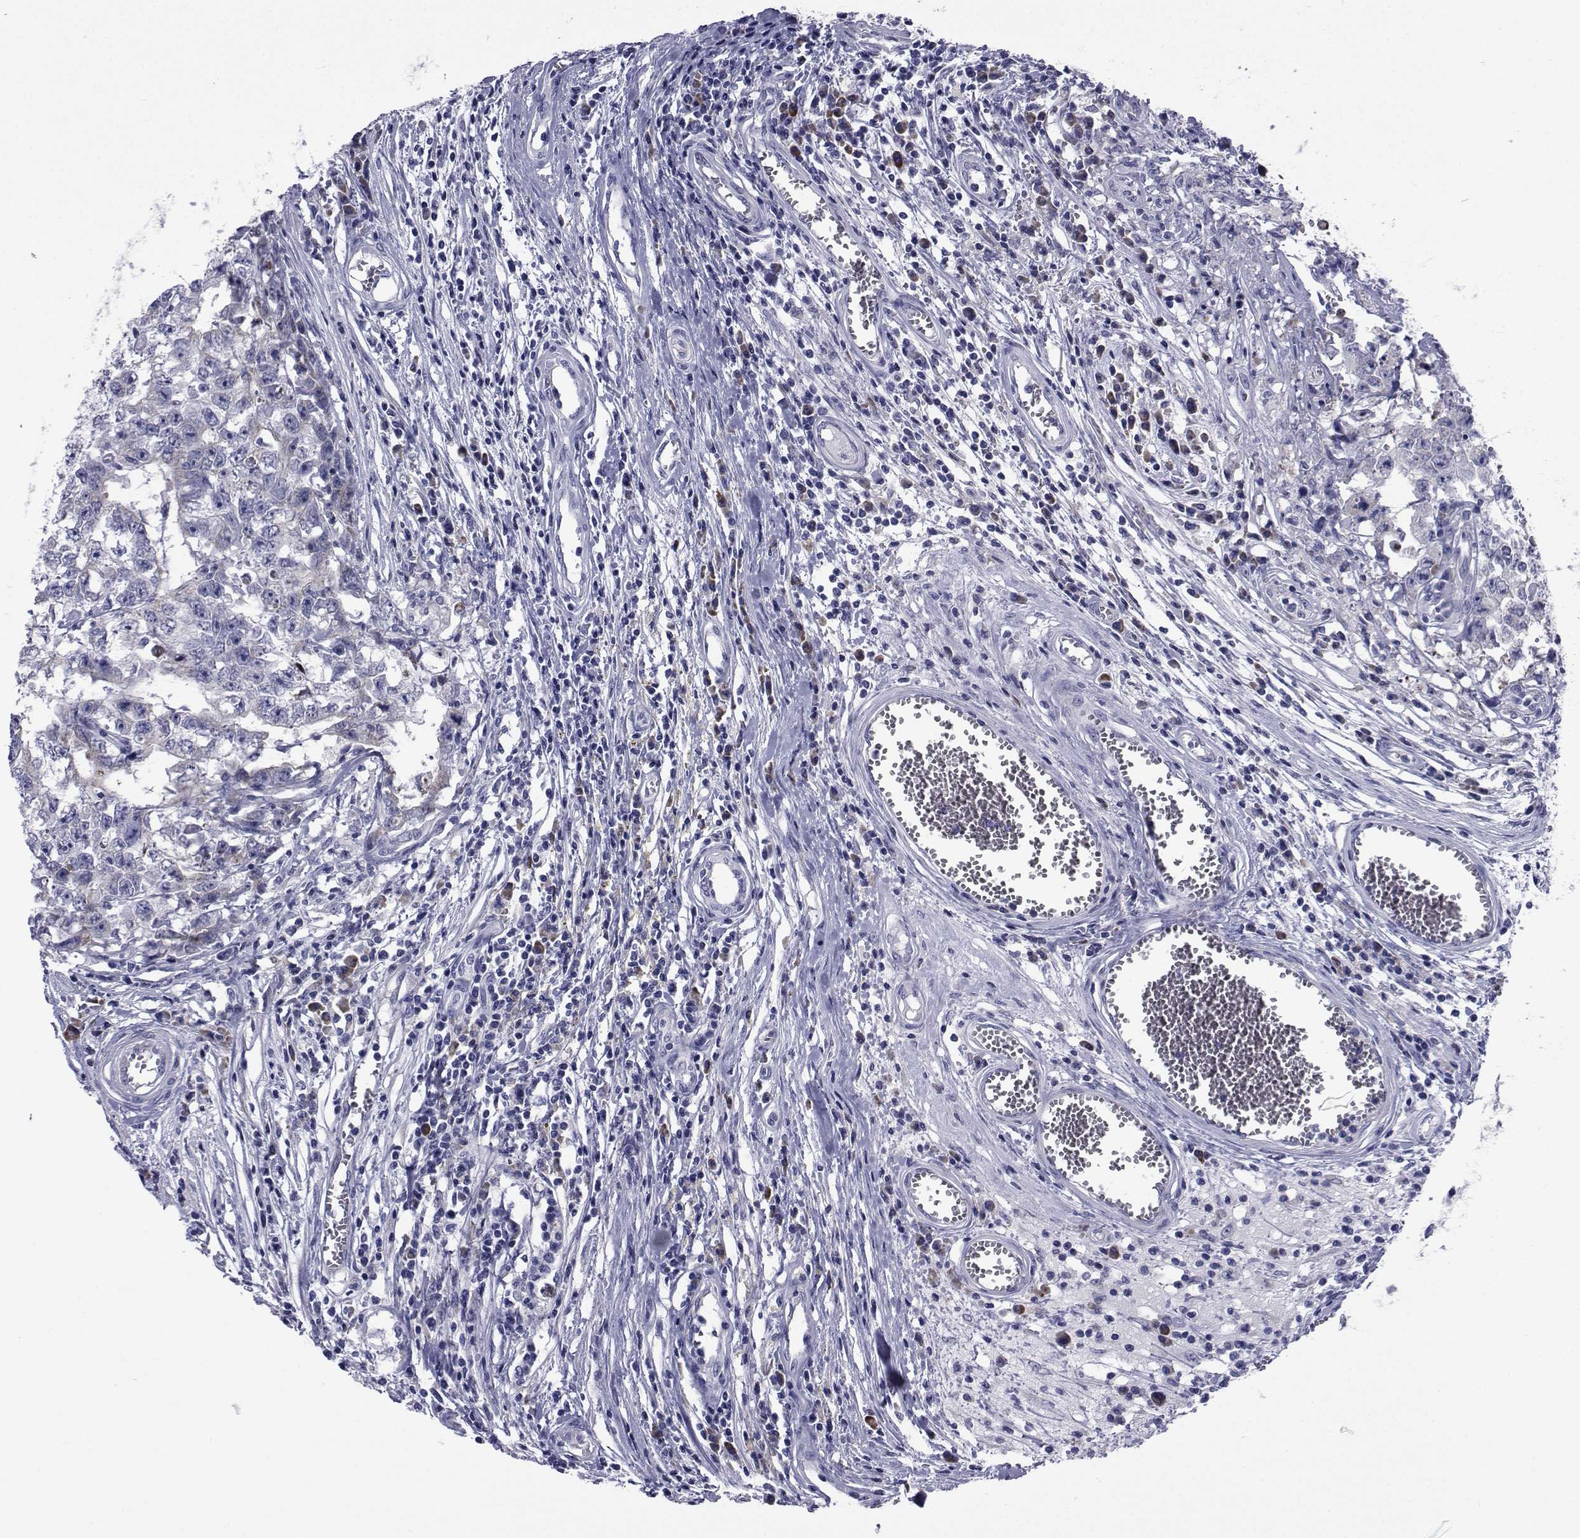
{"staining": {"intensity": "negative", "quantity": "none", "location": "none"}, "tissue": "testis cancer", "cell_type": "Tumor cells", "image_type": "cancer", "snomed": [{"axis": "morphology", "description": "Carcinoma, Embryonal, NOS"}, {"axis": "topography", "description": "Testis"}], "caption": "High power microscopy histopathology image of an immunohistochemistry (IHC) histopathology image of testis cancer (embryonal carcinoma), revealing no significant positivity in tumor cells.", "gene": "ROPN1", "patient": {"sex": "male", "age": 36}}